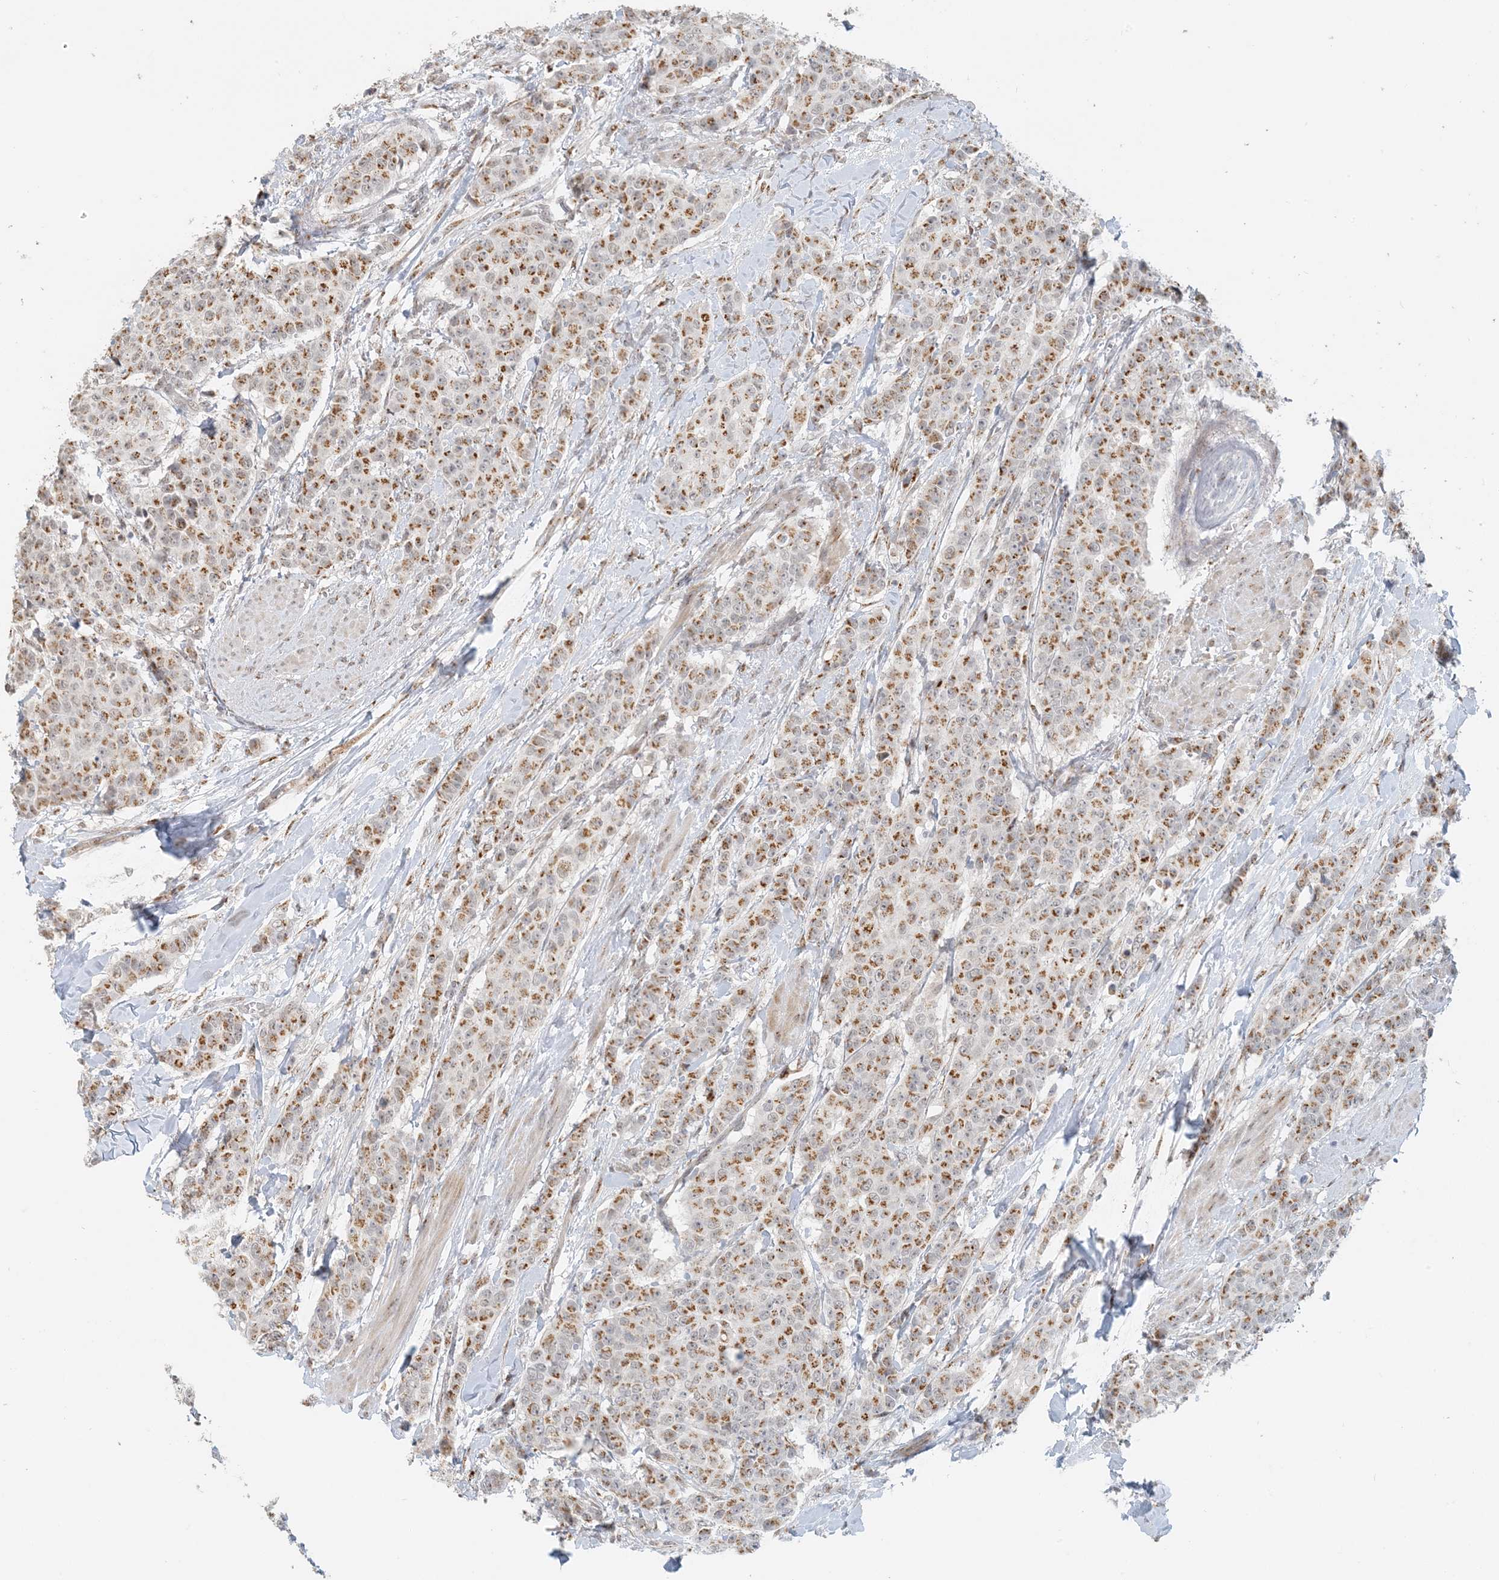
{"staining": {"intensity": "strong", "quantity": ">75%", "location": "cytoplasmic/membranous"}, "tissue": "breast cancer", "cell_type": "Tumor cells", "image_type": "cancer", "snomed": [{"axis": "morphology", "description": "Duct carcinoma"}, {"axis": "topography", "description": "Breast"}], "caption": "Protein staining shows strong cytoplasmic/membranous expression in approximately >75% of tumor cells in breast cancer (intraductal carcinoma).", "gene": "ZCCHC4", "patient": {"sex": "female", "age": 40}}